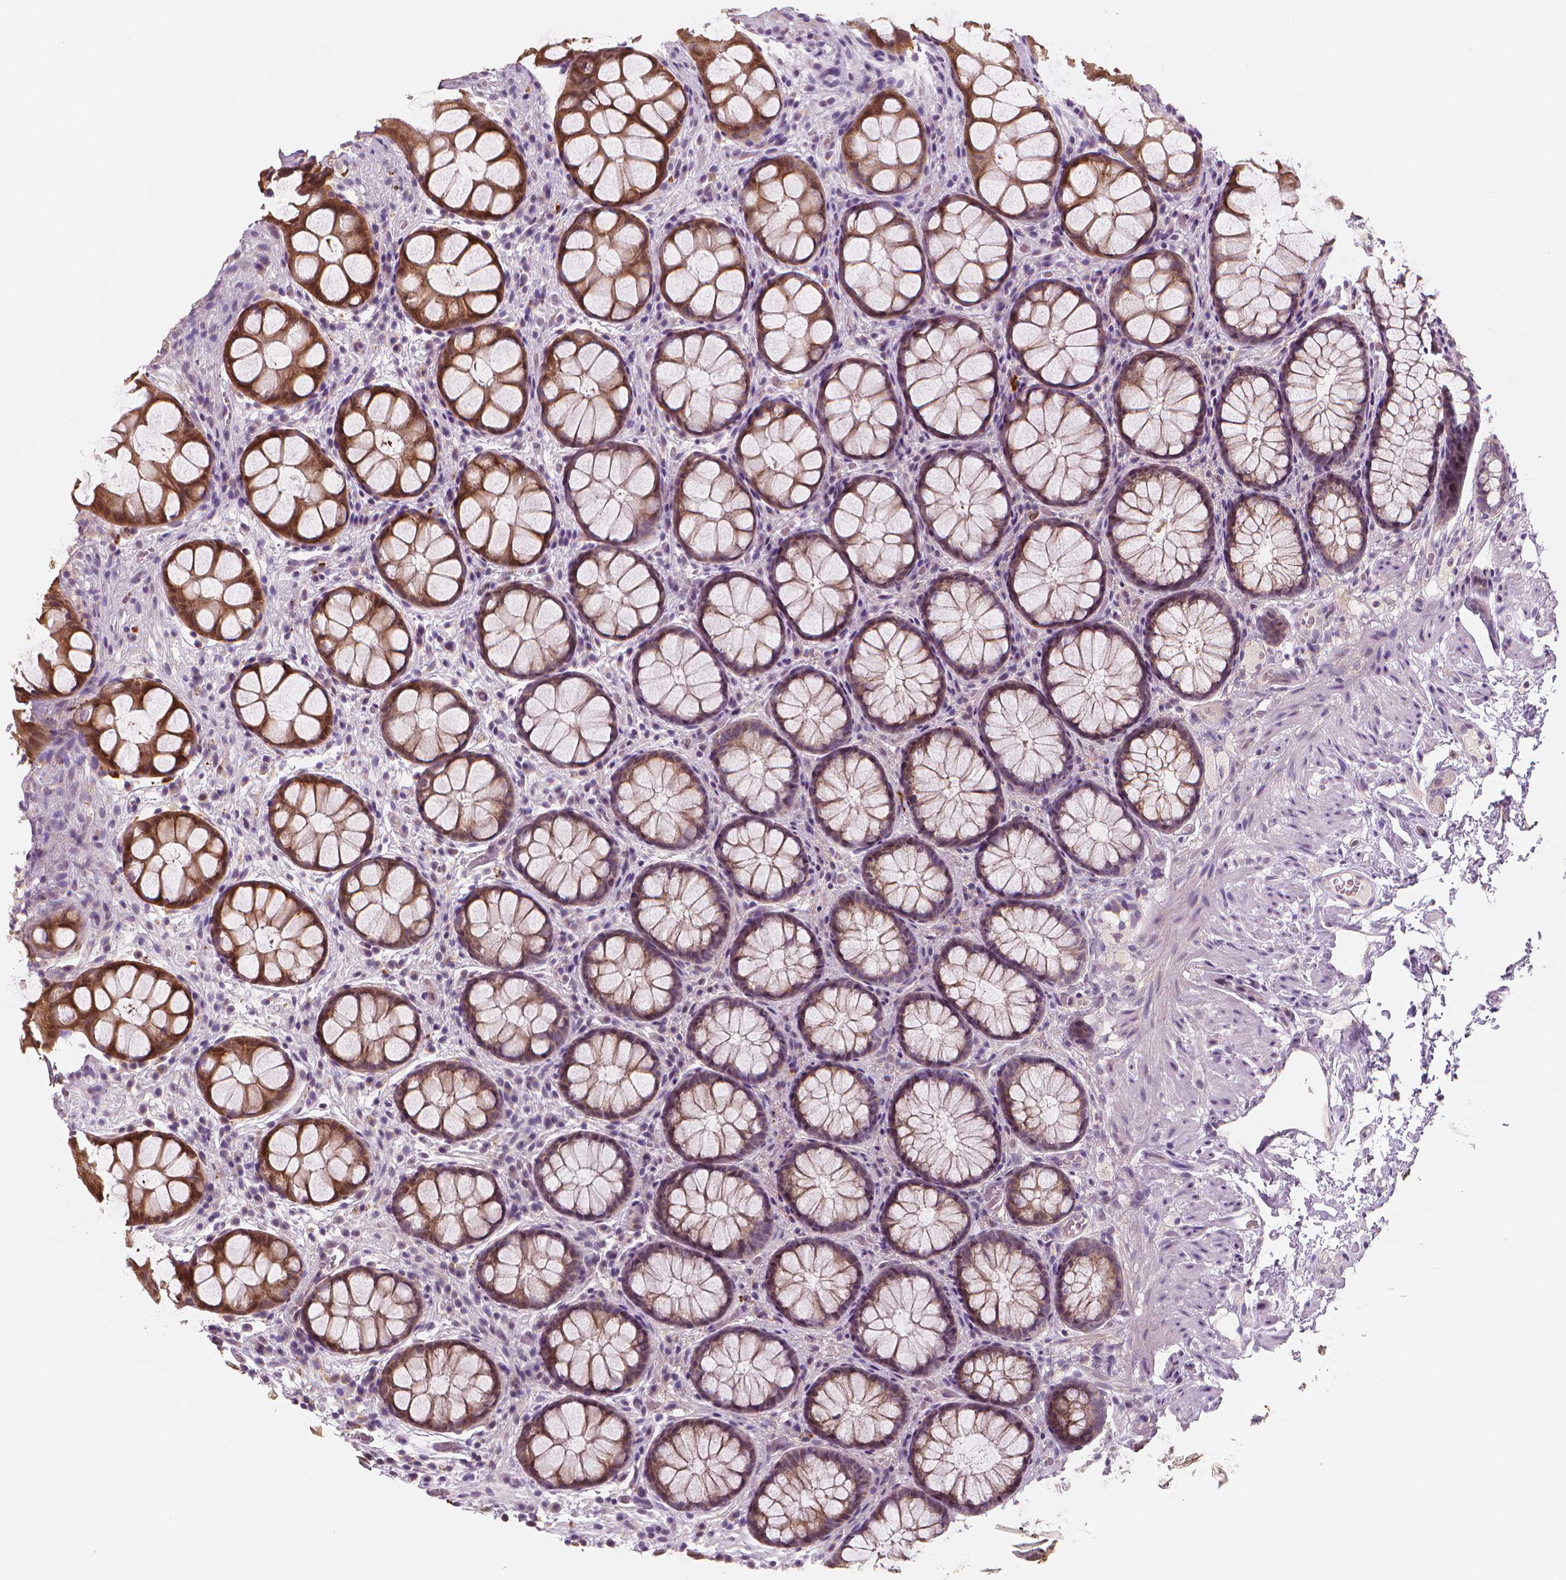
{"staining": {"intensity": "moderate", "quantity": ">75%", "location": "cytoplasmic/membranous"}, "tissue": "rectum", "cell_type": "Glandular cells", "image_type": "normal", "snomed": [{"axis": "morphology", "description": "Normal tissue, NOS"}, {"axis": "topography", "description": "Rectum"}], "caption": "High-power microscopy captured an immunohistochemistry (IHC) photomicrograph of normal rectum, revealing moderate cytoplasmic/membranous positivity in approximately >75% of glandular cells. Nuclei are stained in blue.", "gene": "RNASE7", "patient": {"sex": "female", "age": 62}}